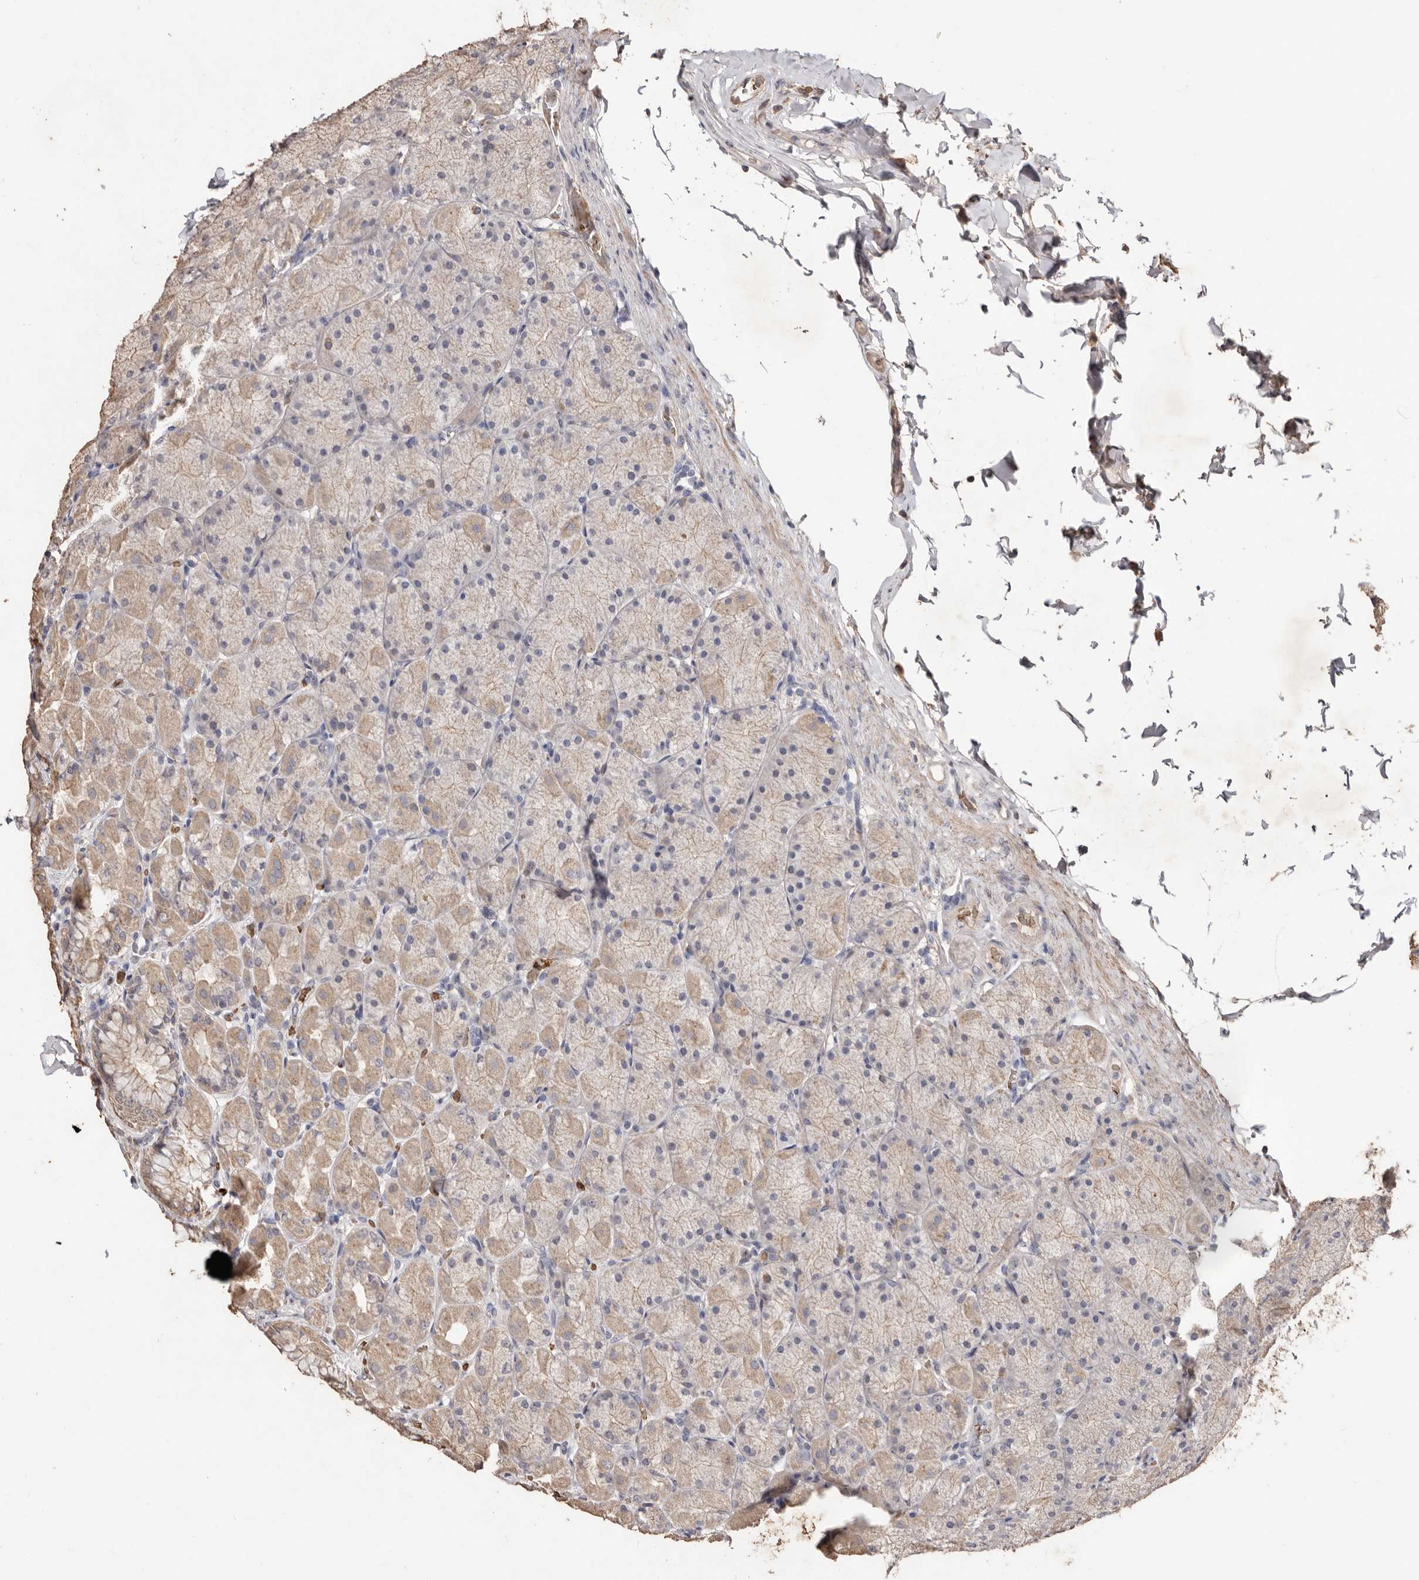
{"staining": {"intensity": "weak", "quantity": "25%-75%", "location": "cytoplasmic/membranous"}, "tissue": "stomach", "cell_type": "Glandular cells", "image_type": "normal", "snomed": [{"axis": "morphology", "description": "Normal tissue, NOS"}, {"axis": "topography", "description": "Stomach, upper"}], "caption": "Immunohistochemical staining of normal stomach shows 25%-75% levels of weak cytoplasmic/membranous protein staining in about 25%-75% of glandular cells. (Brightfield microscopy of DAB IHC at high magnification).", "gene": "GRAMD2A", "patient": {"sex": "female", "age": 56}}